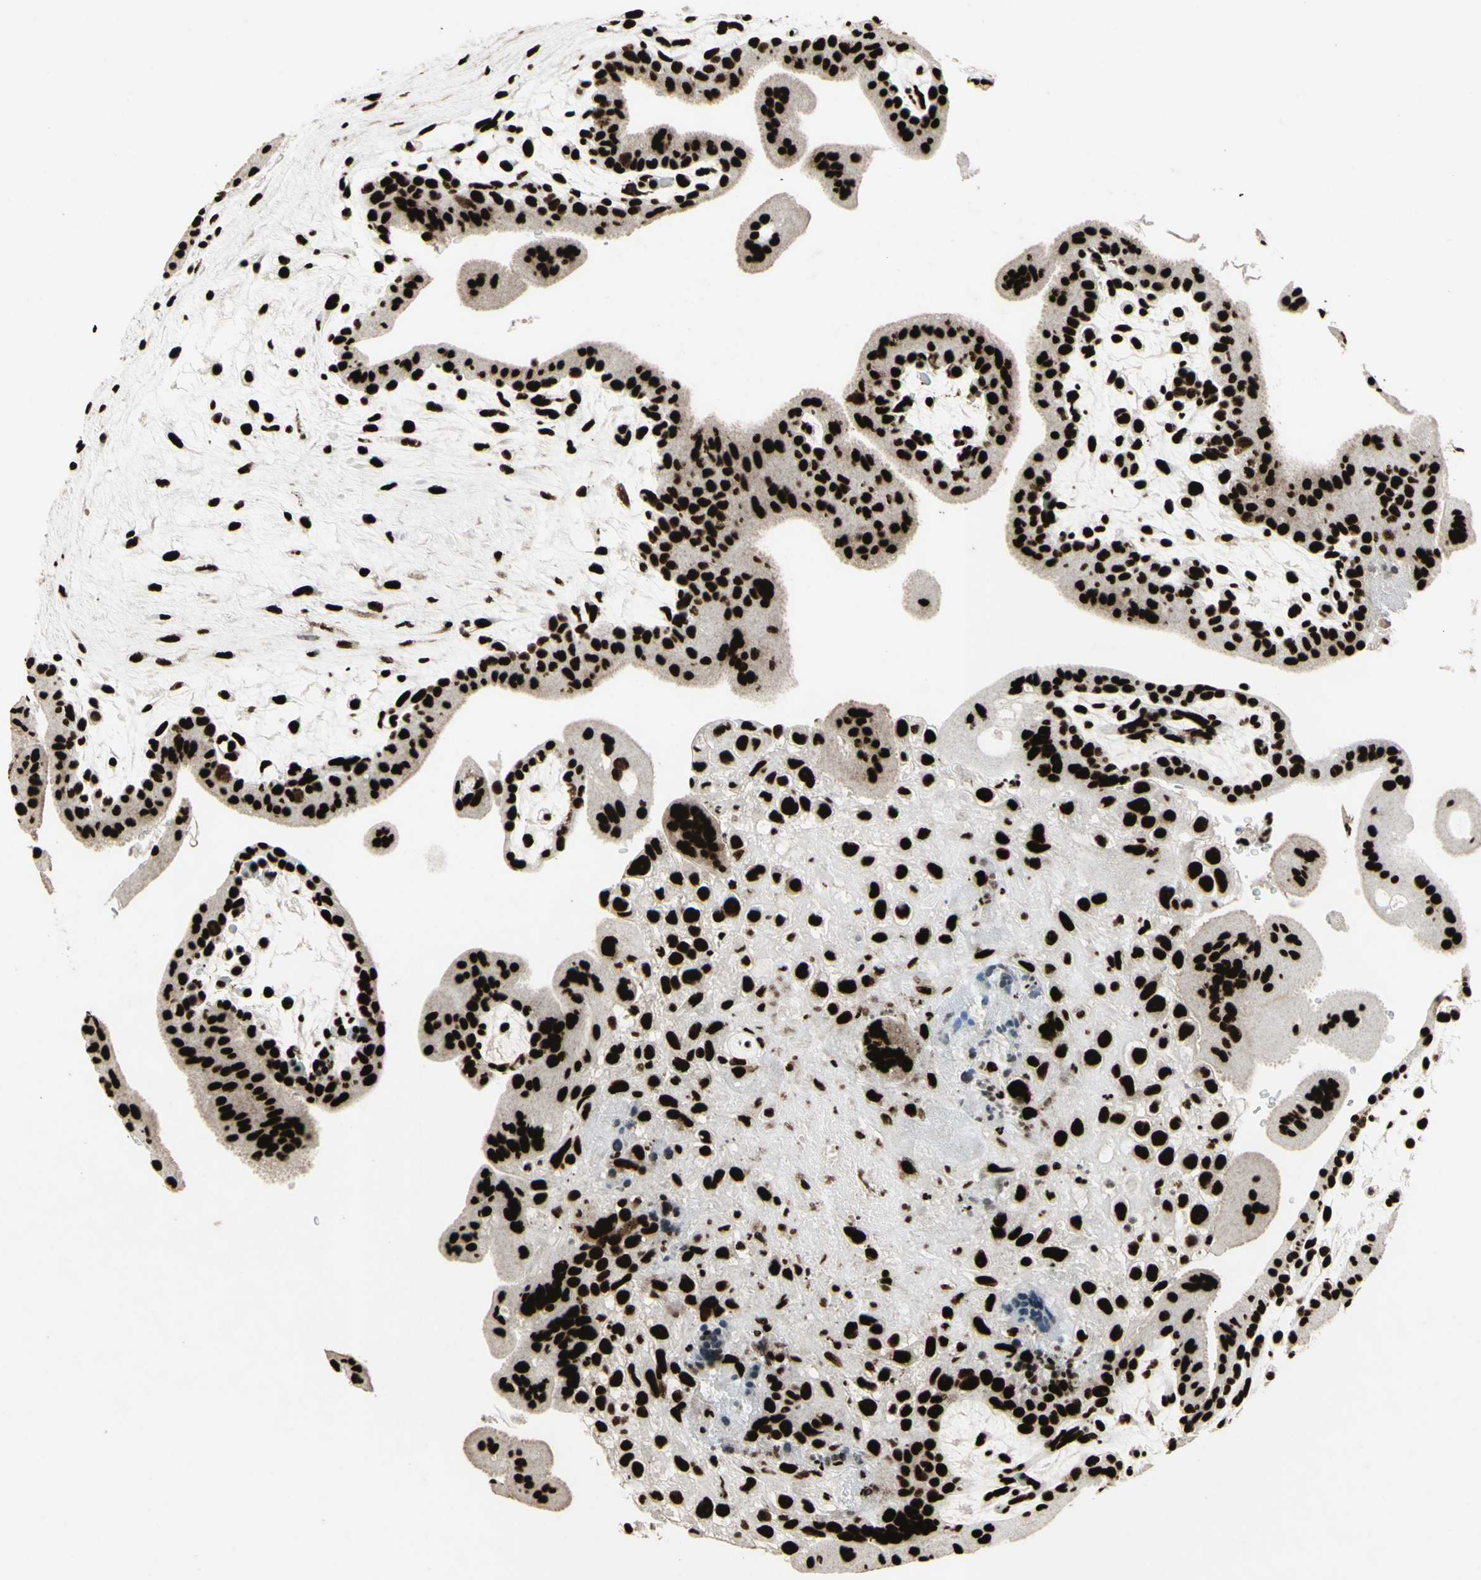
{"staining": {"intensity": "strong", "quantity": ">75%", "location": "nuclear"}, "tissue": "placenta", "cell_type": "Decidual cells", "image_type": "normal", "snomed": [{"axis": "morphology", "description": "Normal tissue, NOS"}, {"axis": "topography", "description": "Placenta"}], "caption": "Immunohistochemistry (IHC) histopathology image of benign placenta: human placenta stained using immunohistochemistry demonstrates high levels of strong protein expression localized specifically in the nuclear of decidual cells, appearing as a nuclear brown color.", "gene": "U2AF2", "patient": {"sex": "female", "age": 35}}